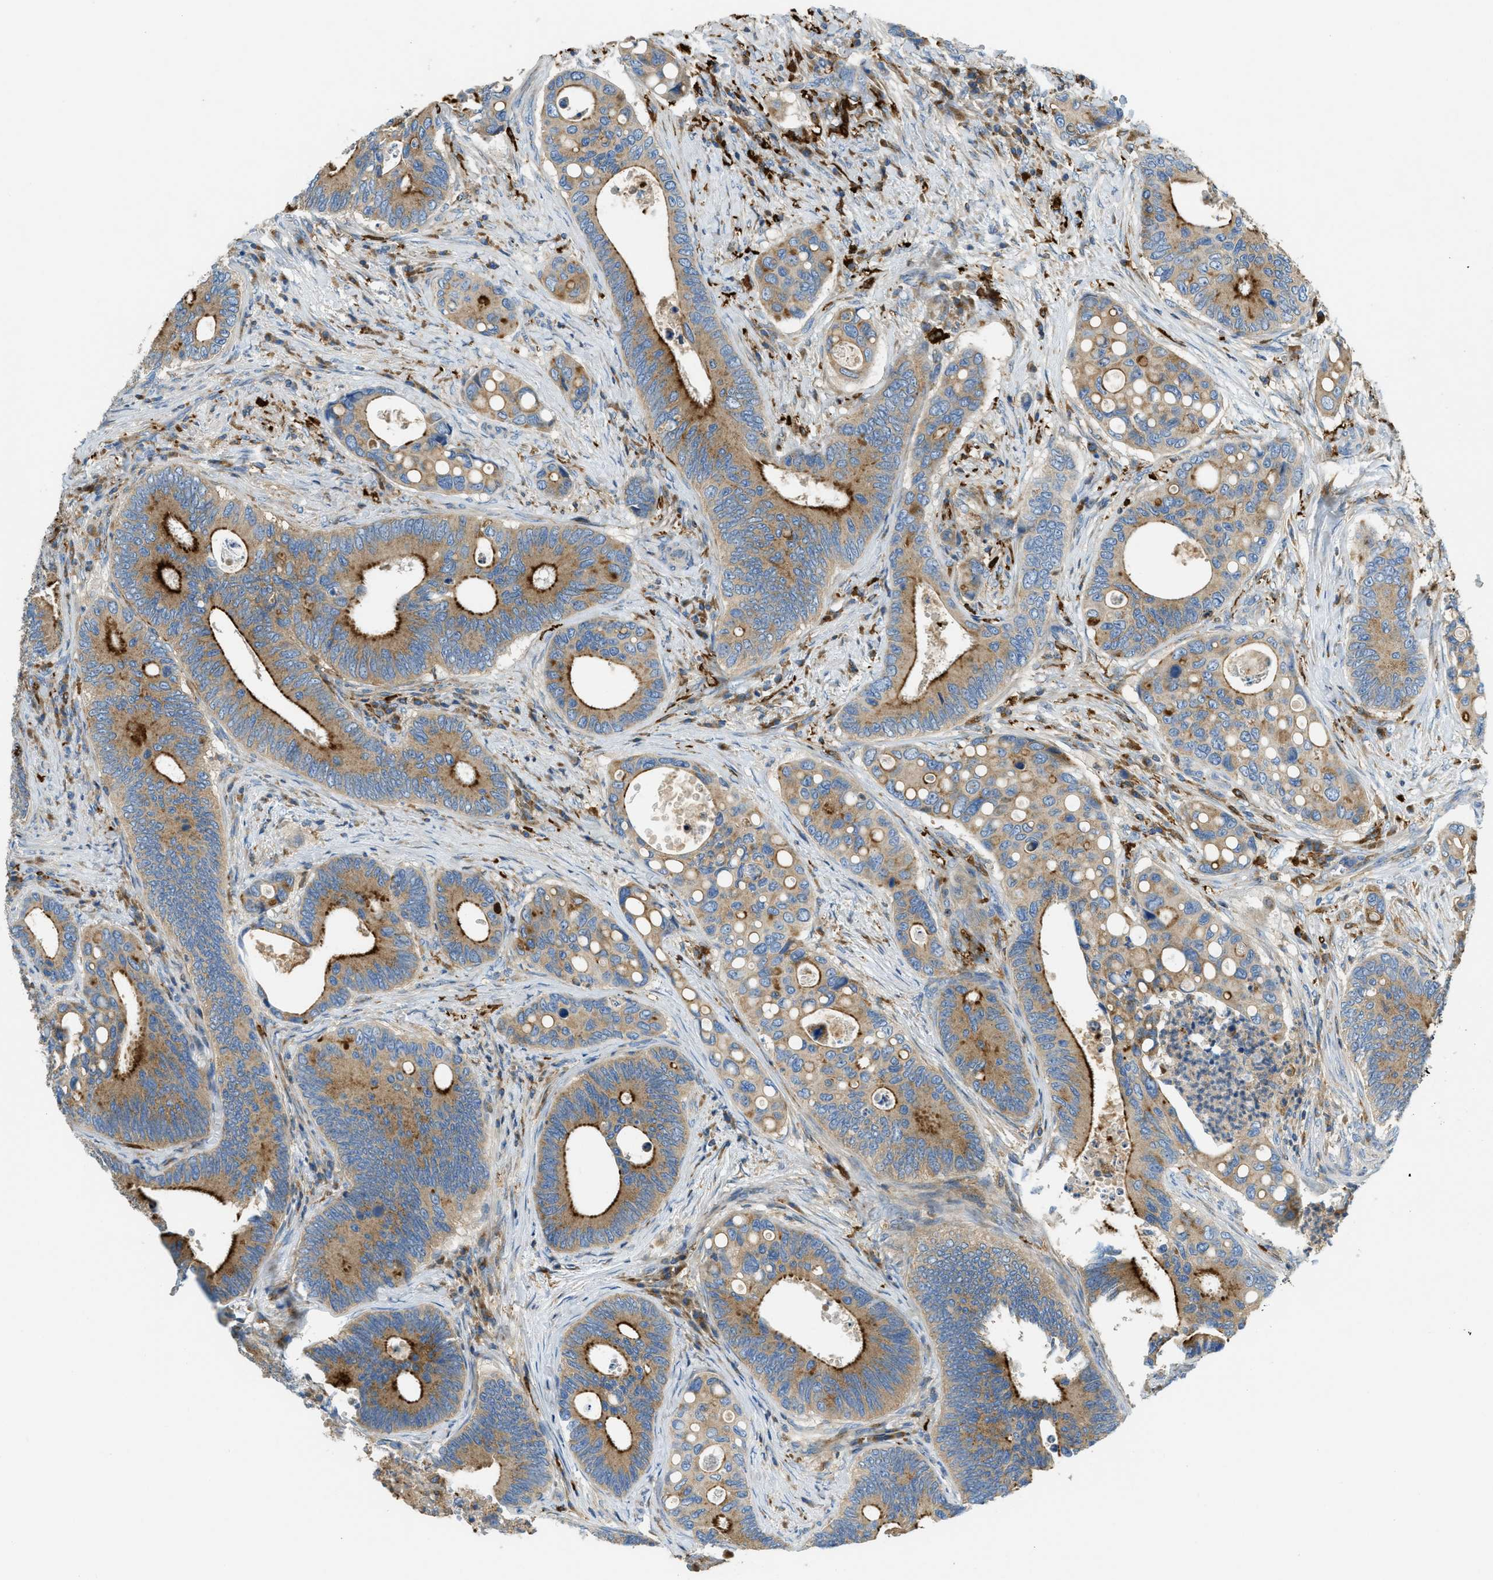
{"staining": {"intensity": "strong", "quantity": "<25%", "location": "cytoplasmic/membranous"}, "tissue": "colorectal cancer", "cell_type": "Tumor cells", "image_type": "cancer", "snomed": [{"axis": "morphology", "description": "Inflammation, NOS"}, {"axis": "morphology", "description": "Adenocarcinoma, NOS"}, {"axis": "topography", "description": "Colon"}], "caption": "Strong cytoplasmic/membranous protein positivity is appreciated in about <25% of tumor cells in colorectal cancer (adenocarcinoma).", "gene": "RFFL", "patient": {"sex": "male", "age": 72}}